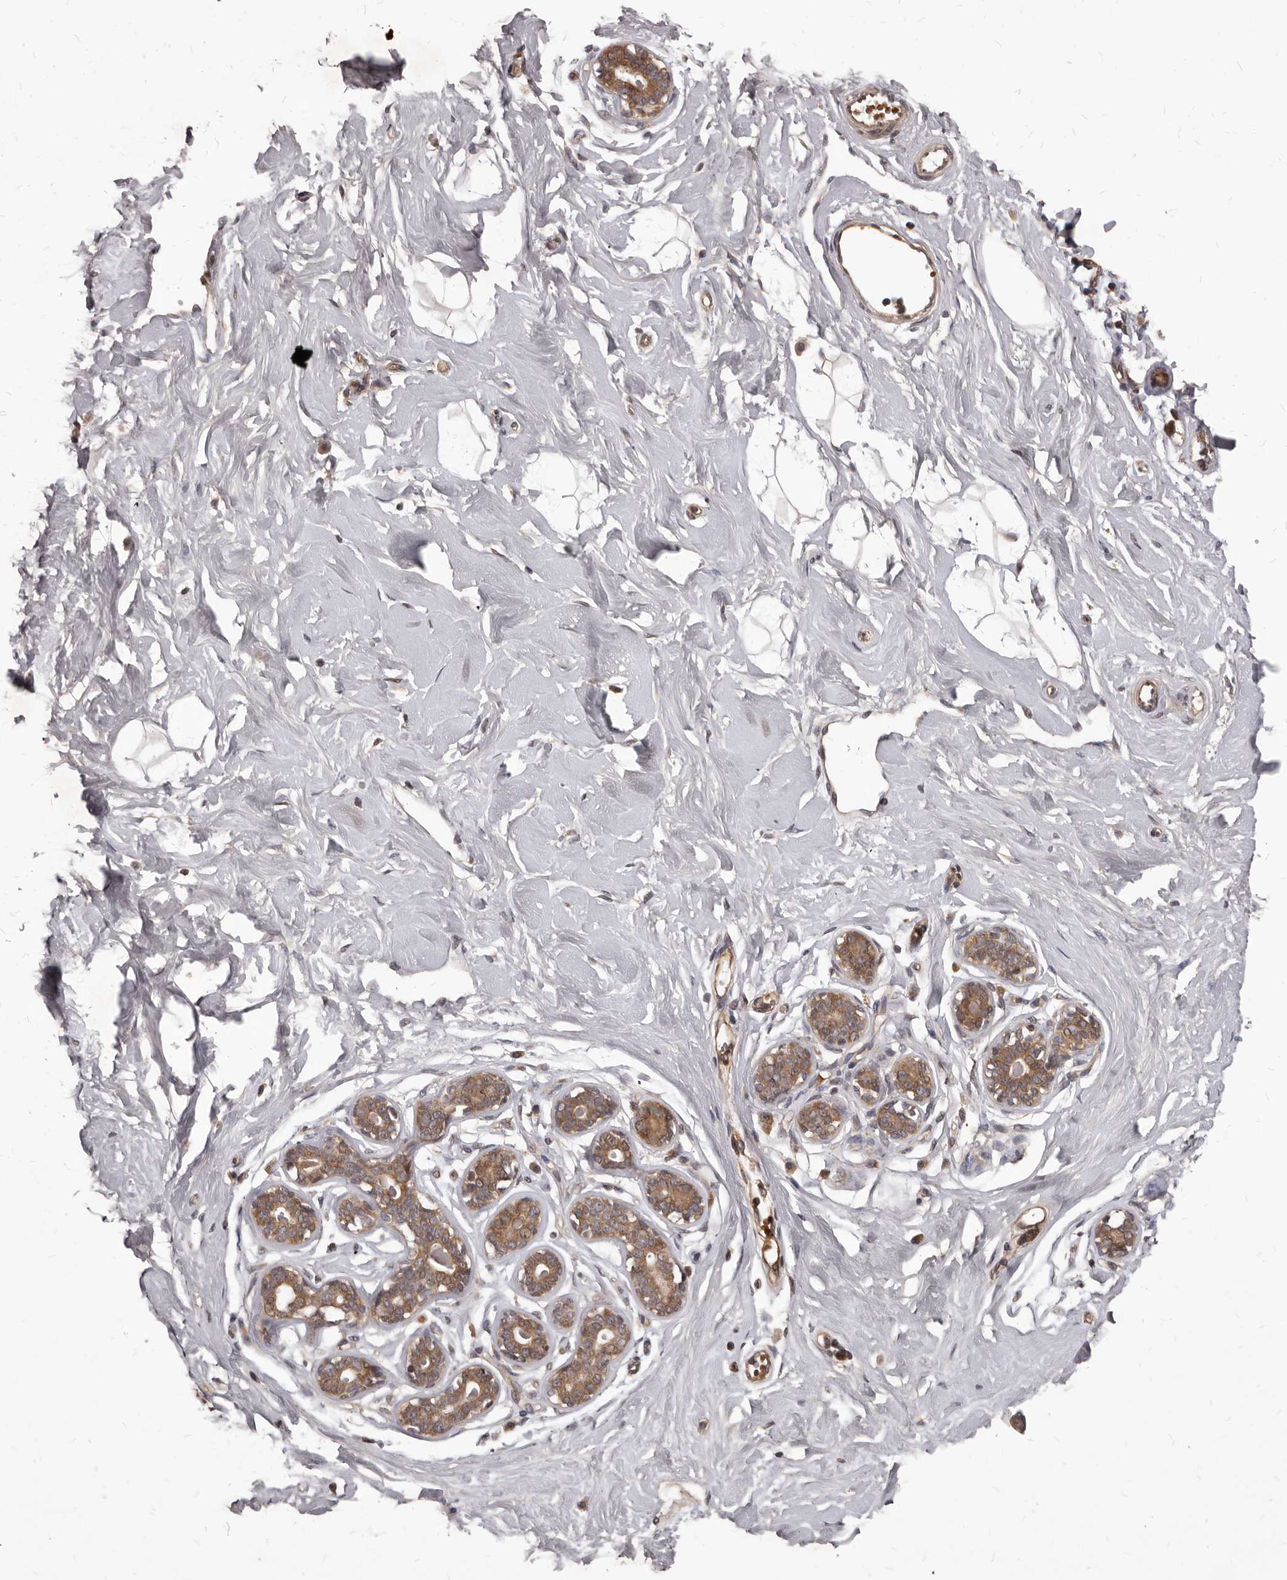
{"staining": {"intensity": "negative", "quantity": "none", "location": "none"}, "tissue": "breast", "cell_type": "Adipocytes", "image_type": "normal", "snomed": [{"axis": "morphology", "description": "Normal tissue, NOS"}, {"axis": "morphology", "description": "Adenoma, NOS"}, {"axis": "topography", "description": "Breast"}], "caption": "Immunohistochemistry photomicrograph of normal human breast stained for a protein (brown), which exhibits no staining in adipocytes.", "gene": "GABPB2", "patient": {"sex": "female", "age": 23}}